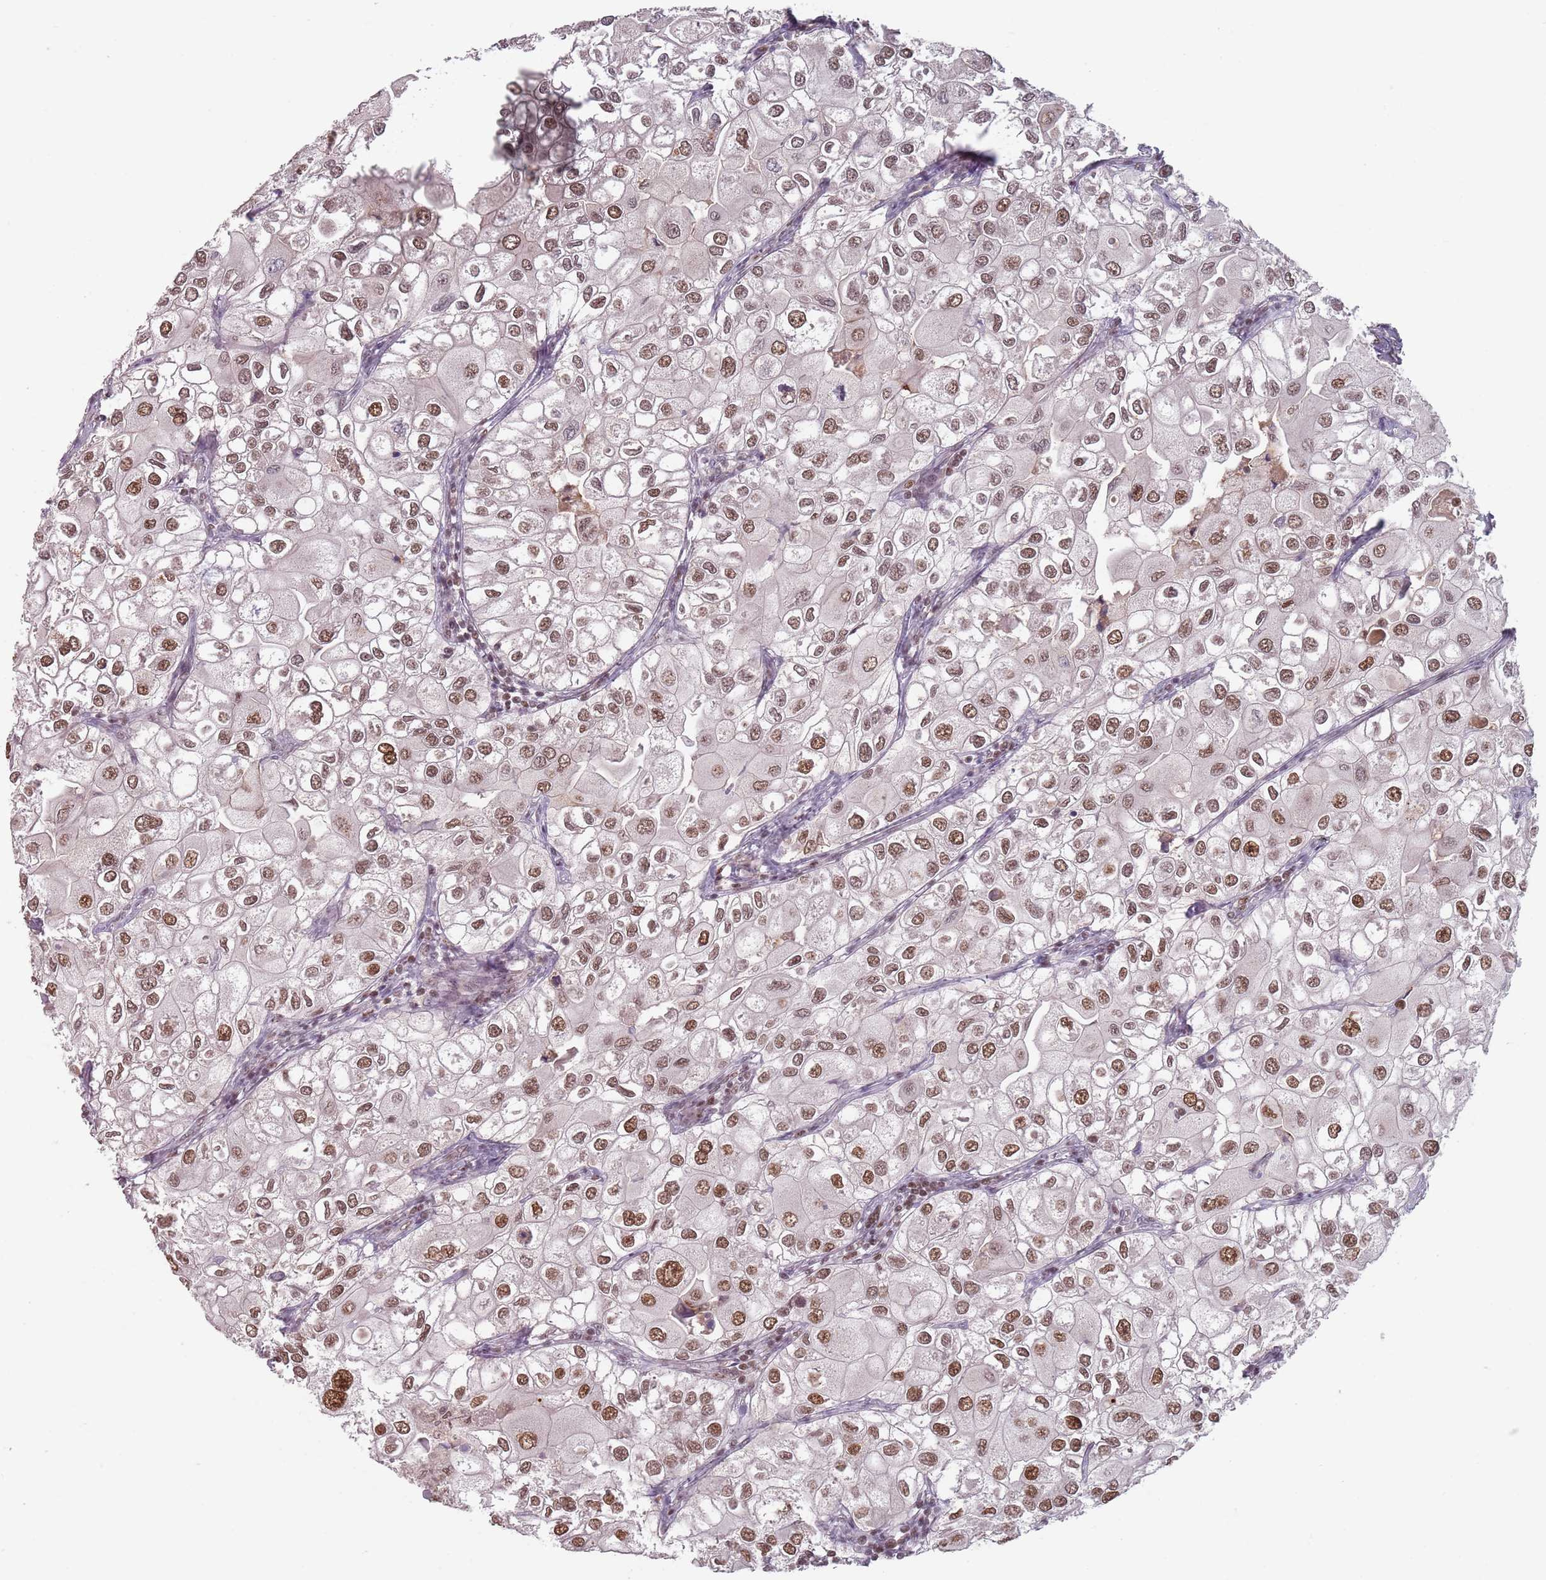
{"staining": {"intensity": "moderate", "quantity": "25%-75%", "location": "nuclear"}, "tissue": "urothelial cancer", "cell_type": "Tumor cells", "image_type": "cancer", "snomed": [{"axis": "morphology", "description": "Urothelial carcinoma, High grade"}, {"axis": "topography", "description": "Urinary bladder"}], "caption": "Immunohistochemistry (DAB) staining of urothelial carcinoma (high-grade) exhibits moderate nuclear protein positivity in approximately 25%-75% of tumor cells.", "gene": "NUP50", "patient": {"sex": "male", "age": 64}}